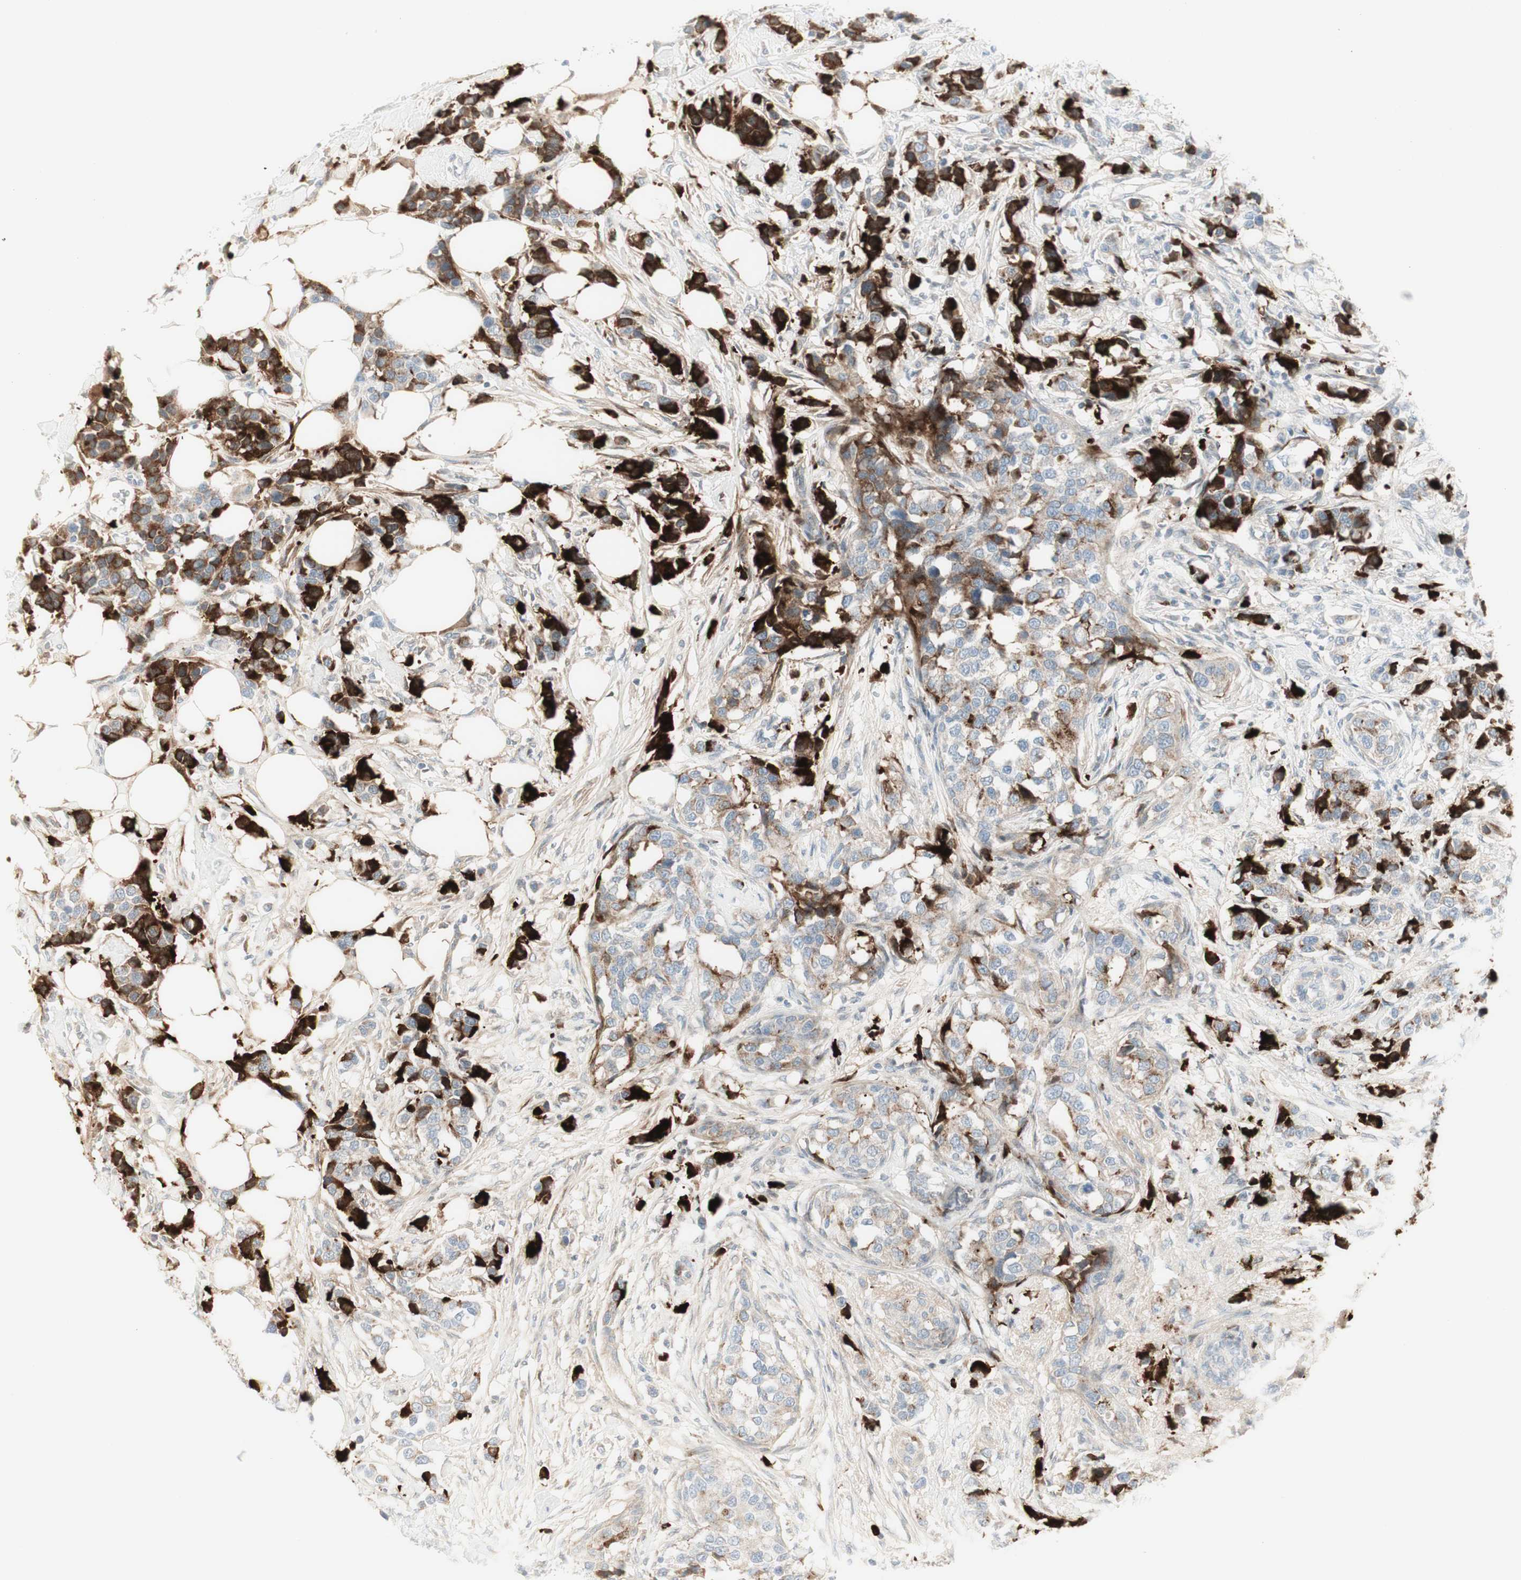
{"staining": {"intensity": "strong", "quantity": "25%-75%", "location": "cytoplasmic/membranous"}, "tissue": "breast cancer", "cell_type": "Tumor cells", "image_type": "cancer", "snomed": [{"axis": "morphology", "description": "Normal tissue, NOS"}, {"axis": "morphology", "description": "Duct carcinoma"}, {"axis": "topography", "description": "Breast"}], "caption": "The immunohistochemical stain shows strong cytoplasmic/membranous positivity in tumor cells of breast cancer (intraductal carcinoma) tissue.", "gene": "MDK", "patient": {"sex": "female", "age": 50}}